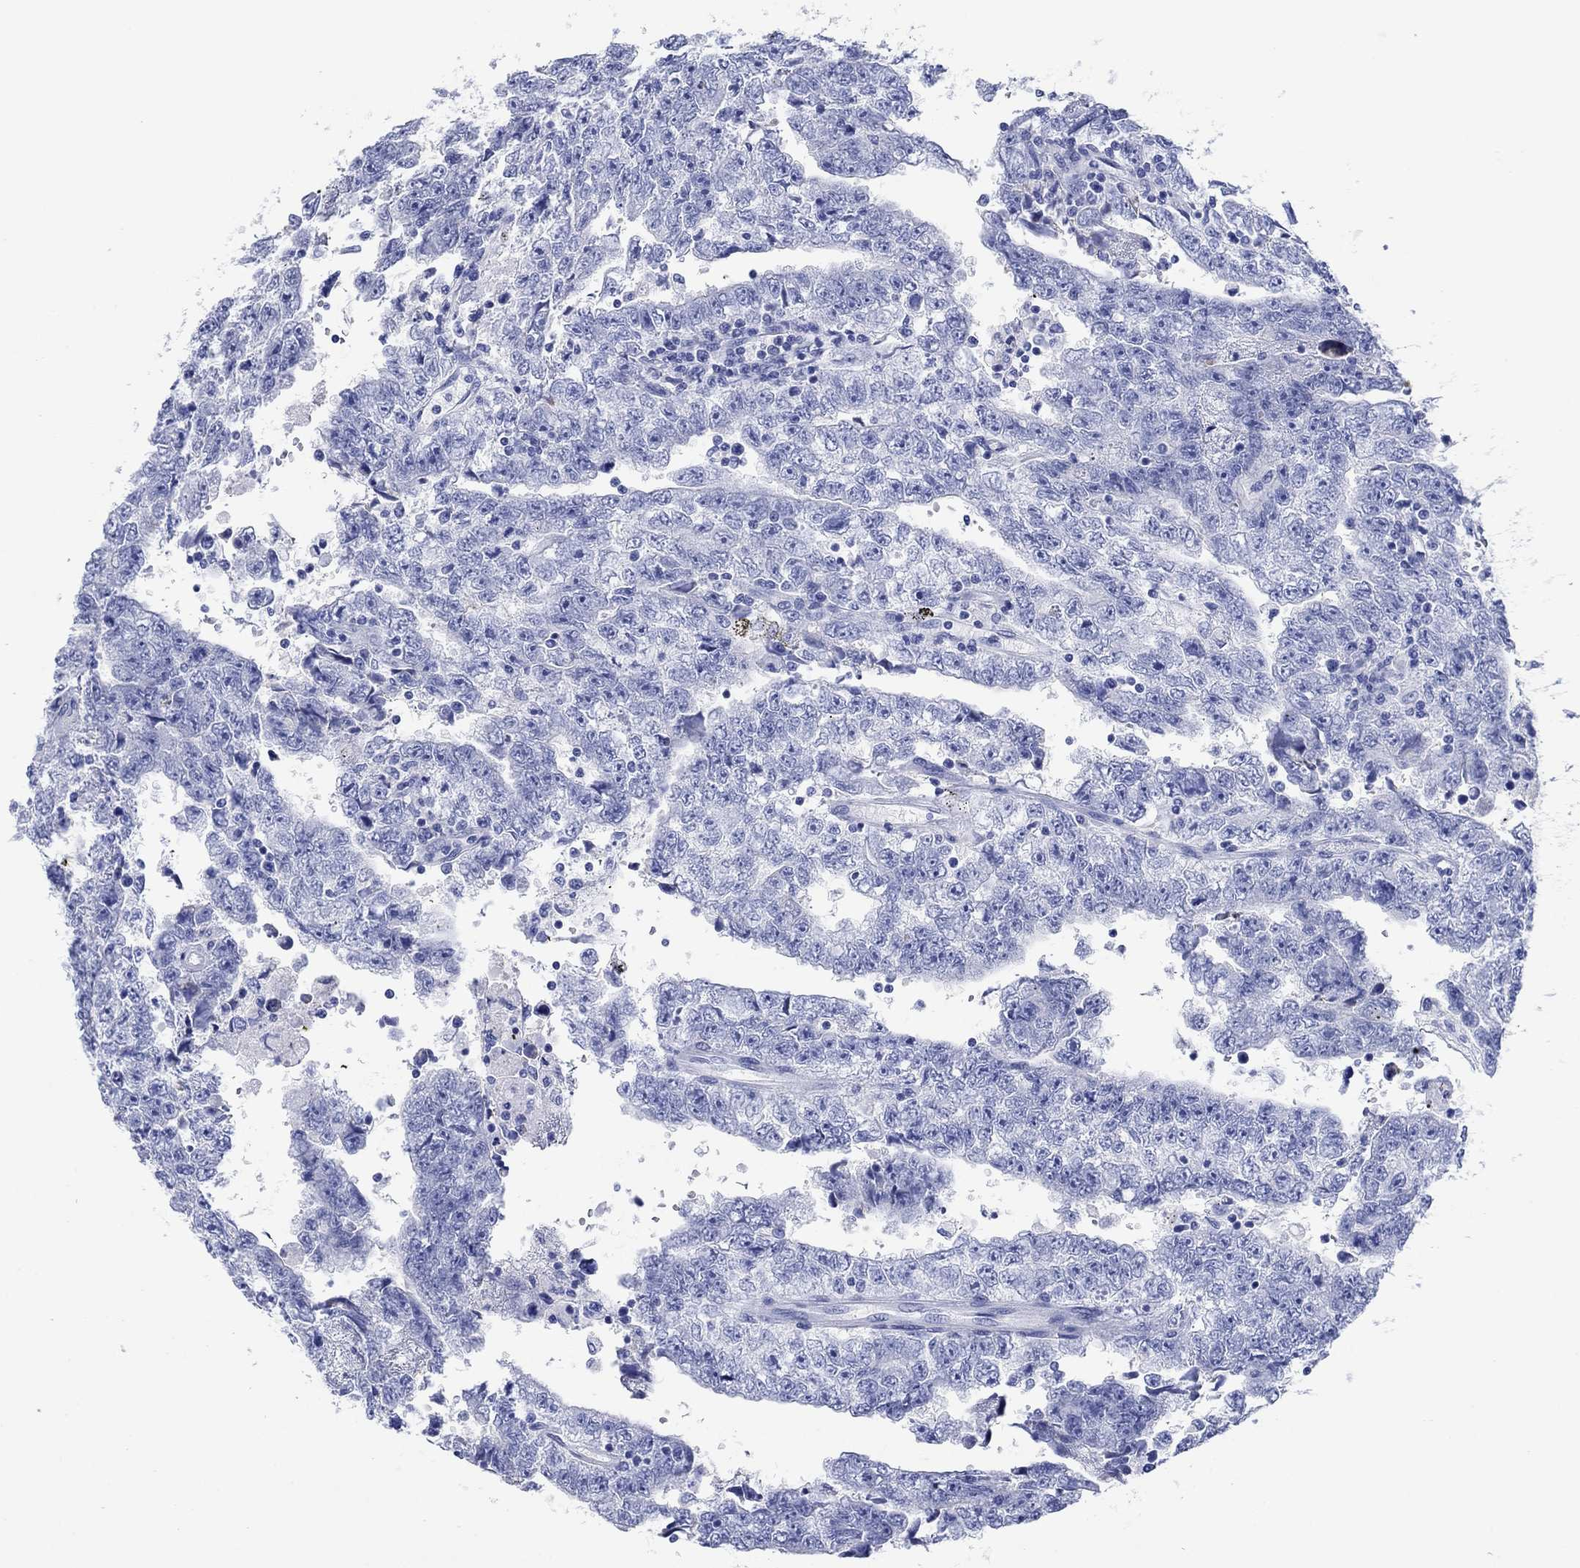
{"staining": {"intensity": "negative", "quantity": "none", "location": "none"}, "tissue": "testis cancer", "cell_type": "Tumor cells", "image_type": "cancer", "snomed": [{"axis": "morphology", "description": "Carcinoma, Embryonal, NOS"}, {"axis": "topography", "description": "Testis"}], "caption": "This is an IHC image of testis embryonal carcinoma. There is no staining in tumor cells.", "gene": "HCRT", "patient": {"sex": "male", "age": 25}}